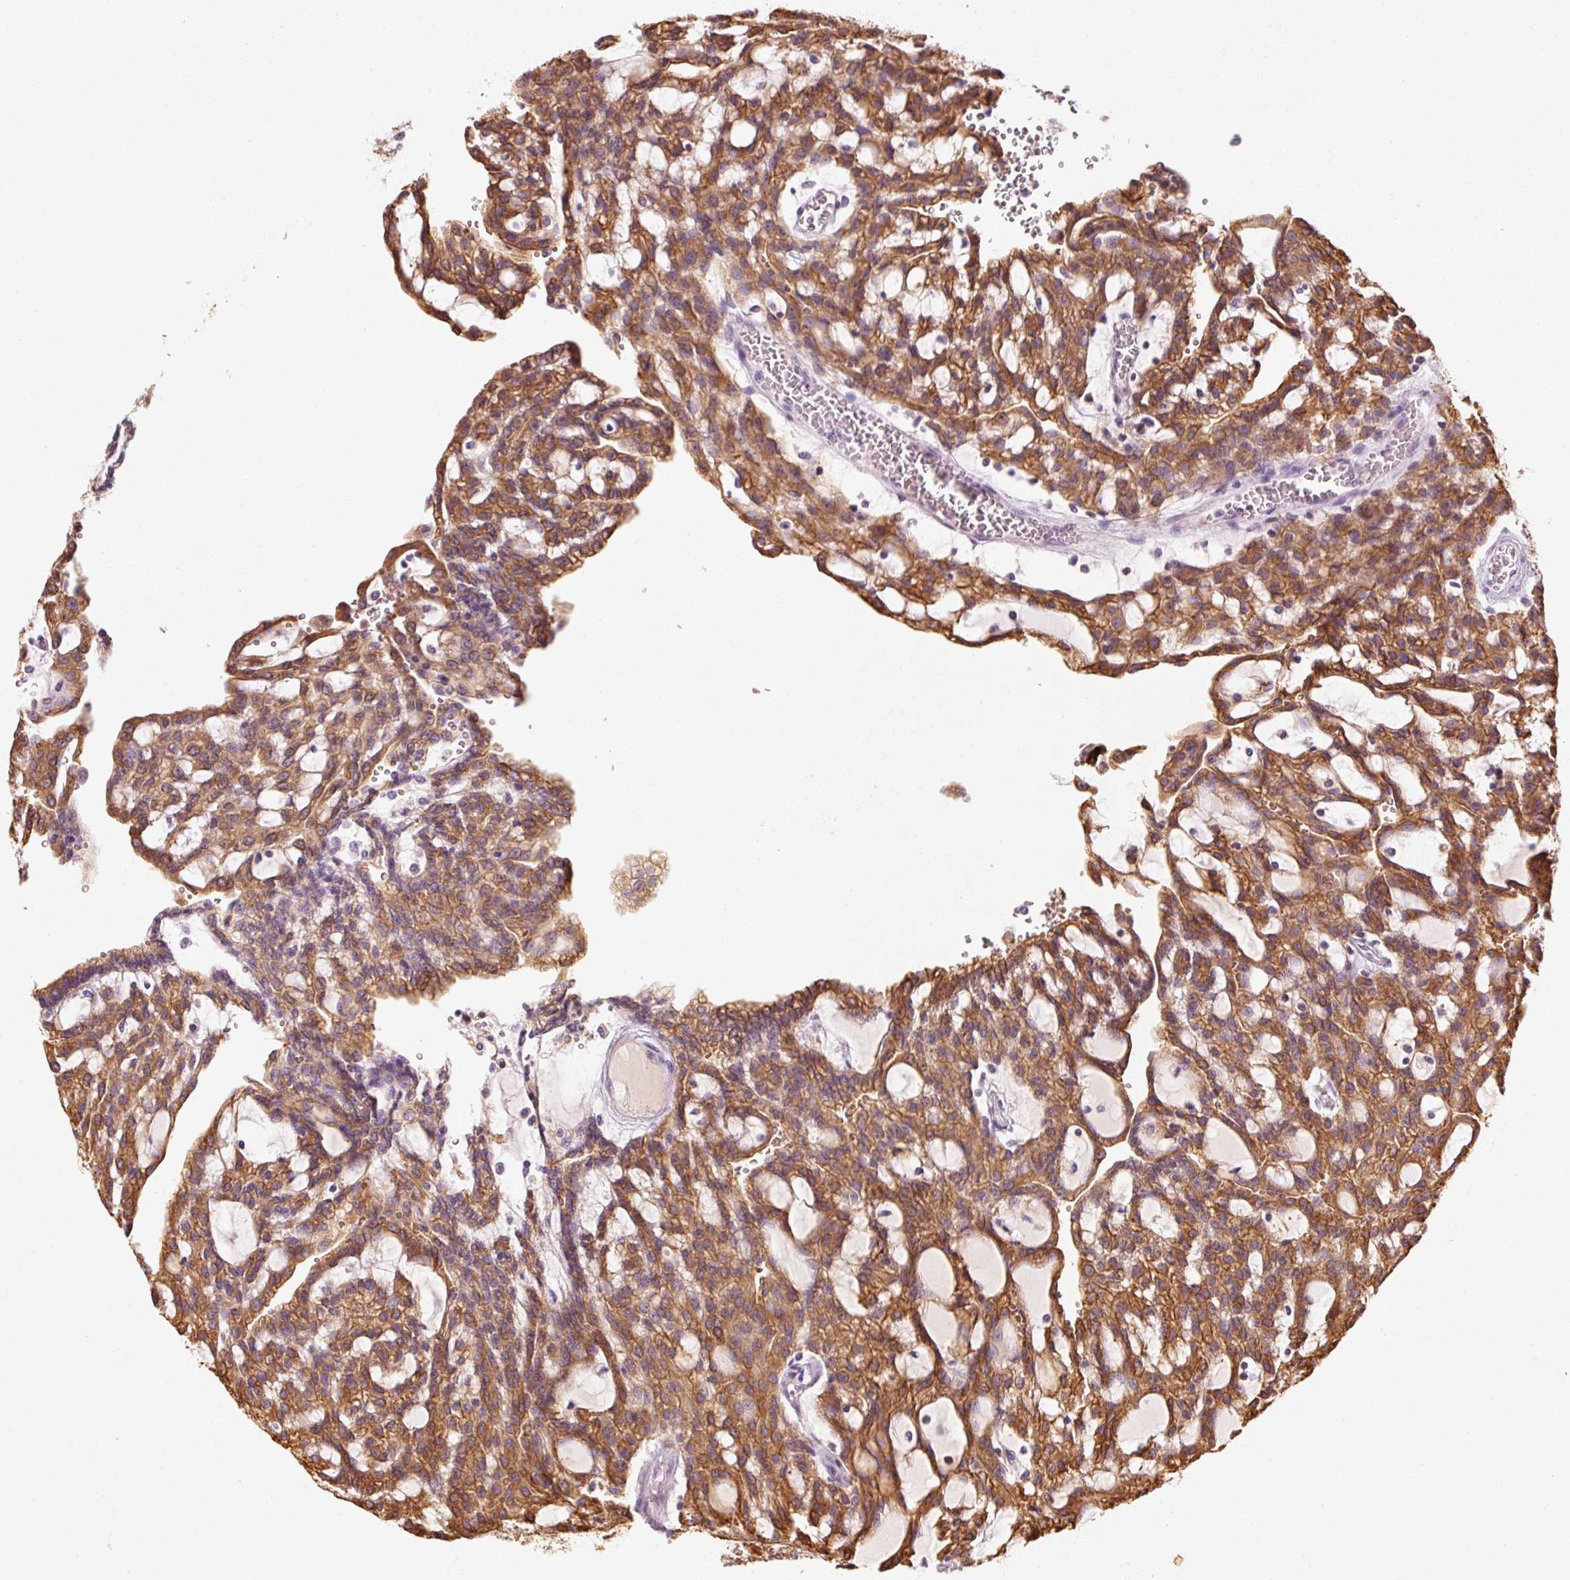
{"staining": {"intensity": "strong", "quantity": ">75%", "location": "cytoplasmic/membranous"}, "tissue": "renal cancer", "cell_type": "Tumor cells", "image_type": "cancer", "snomed": [{"axis": "morphology", "description": "Adenocarcinoma, NOS"}, {"axis": "topography", "description": "Kidney"}], "caption": "Protein staining demonstrates strong cytoplasmic/membranous positivity in approximately >75% of tumor cells in renal cancer. The protein is stained brown, and the nuclei are stained in blue (DAB (3,3'-diaminobenzidine) IHC with brightfield microscopy, high magnification).", "gene": "OR8K1", "patient": {"sex": "male", "age": 63}}